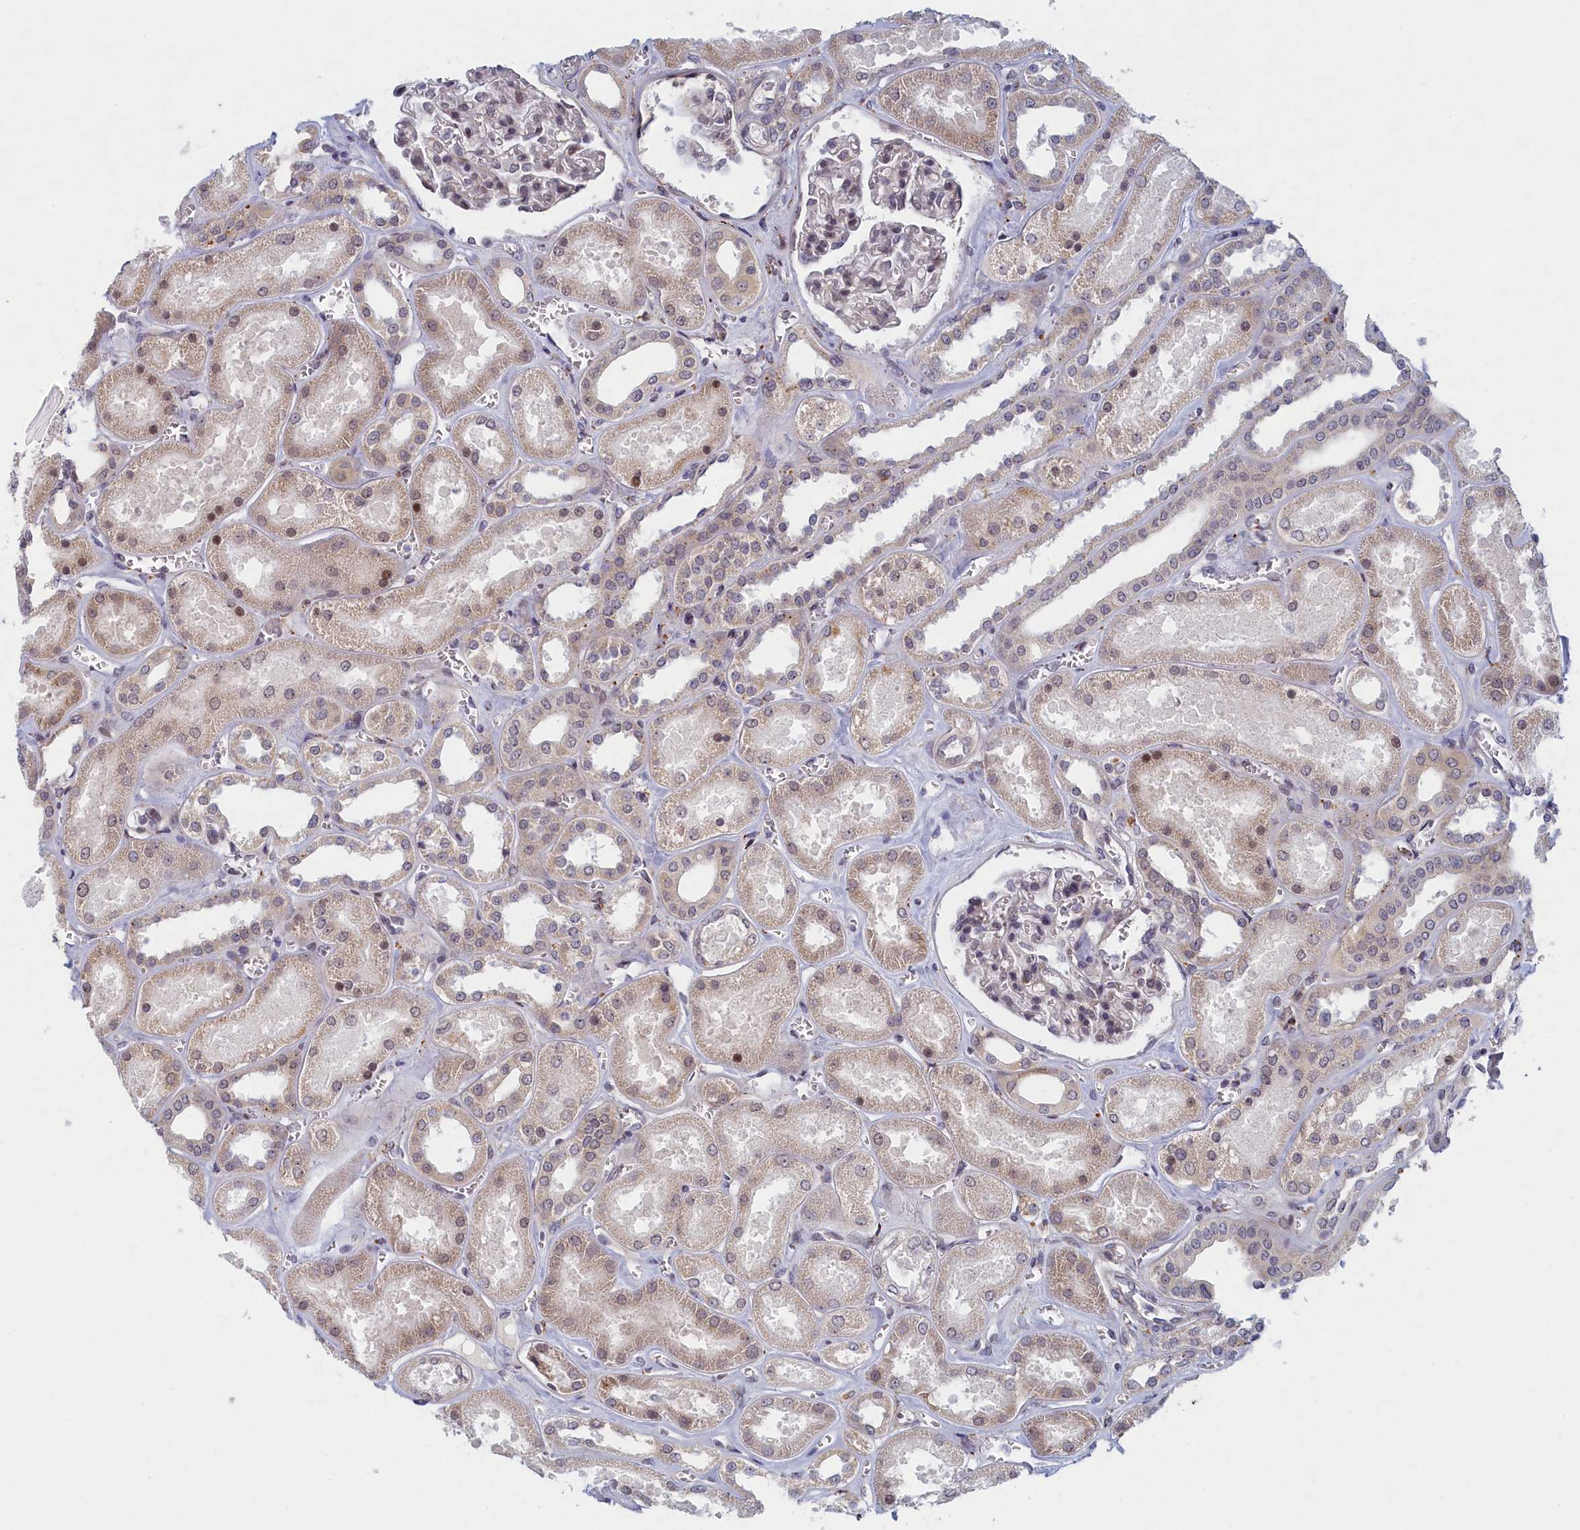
{"staining": {"intensity": "weak", "quantity": "<25%", "location": "cytoplasmic/membranous,nuclear"}, "tissue": "kidney", "cell_type": "Cells in glomeruli", "image_type": "normal", "snomed": [{"axis": "morphology", "description": "Normal tissue, NOS"}, {"axis": "morphology", "description": "Adenocarcinoma, NOS"}, {"axis": "topography", "description": "Kidney"}], "caption": "The histopathology image exhibits no staining of cells in glomeruli in benign kidney. (Immunohistochemistry (ihc), brightfield microscopy, high magnification).", "gene": "DNAJC17", "patient": {"sex": "female", "age": 68}}